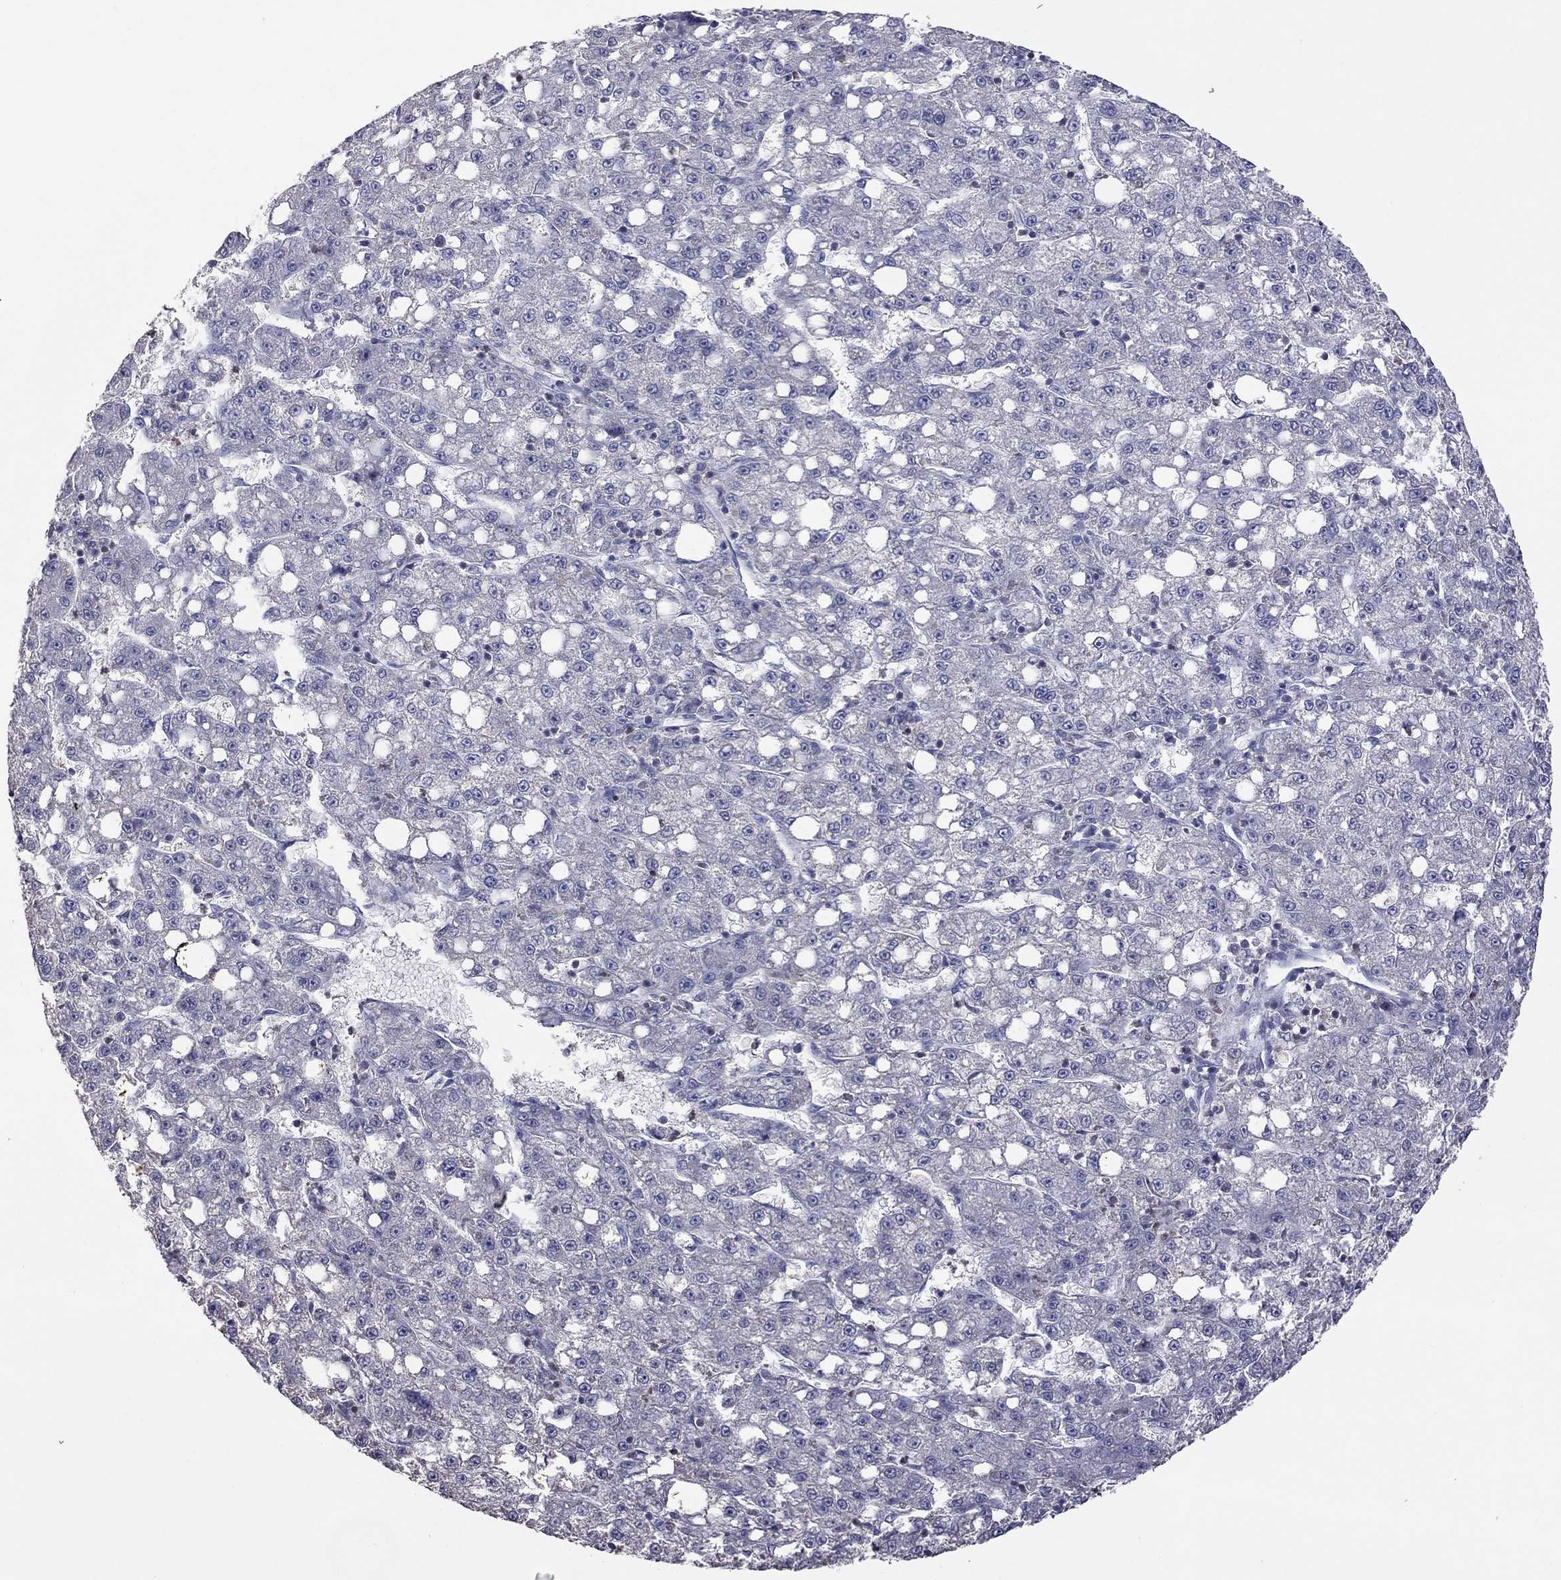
{"staining": {"intensity": "negative", "quantity": "none", "location": "none"}, "tissue": "liver cancer", "cell_type": "Tumor cells", "image_type": "cancer", "snomed": [{"axis": "morphology", "description": "Carcinoma, Hepatocellular, NOS"}, {"axis": "topography", "description": "Liver"}], "caption": "The image reveals no significant expression in tumor cells of liver cancer.", "gene": "IPCEF1", "patient": {"sex": "female", "age": 65}}